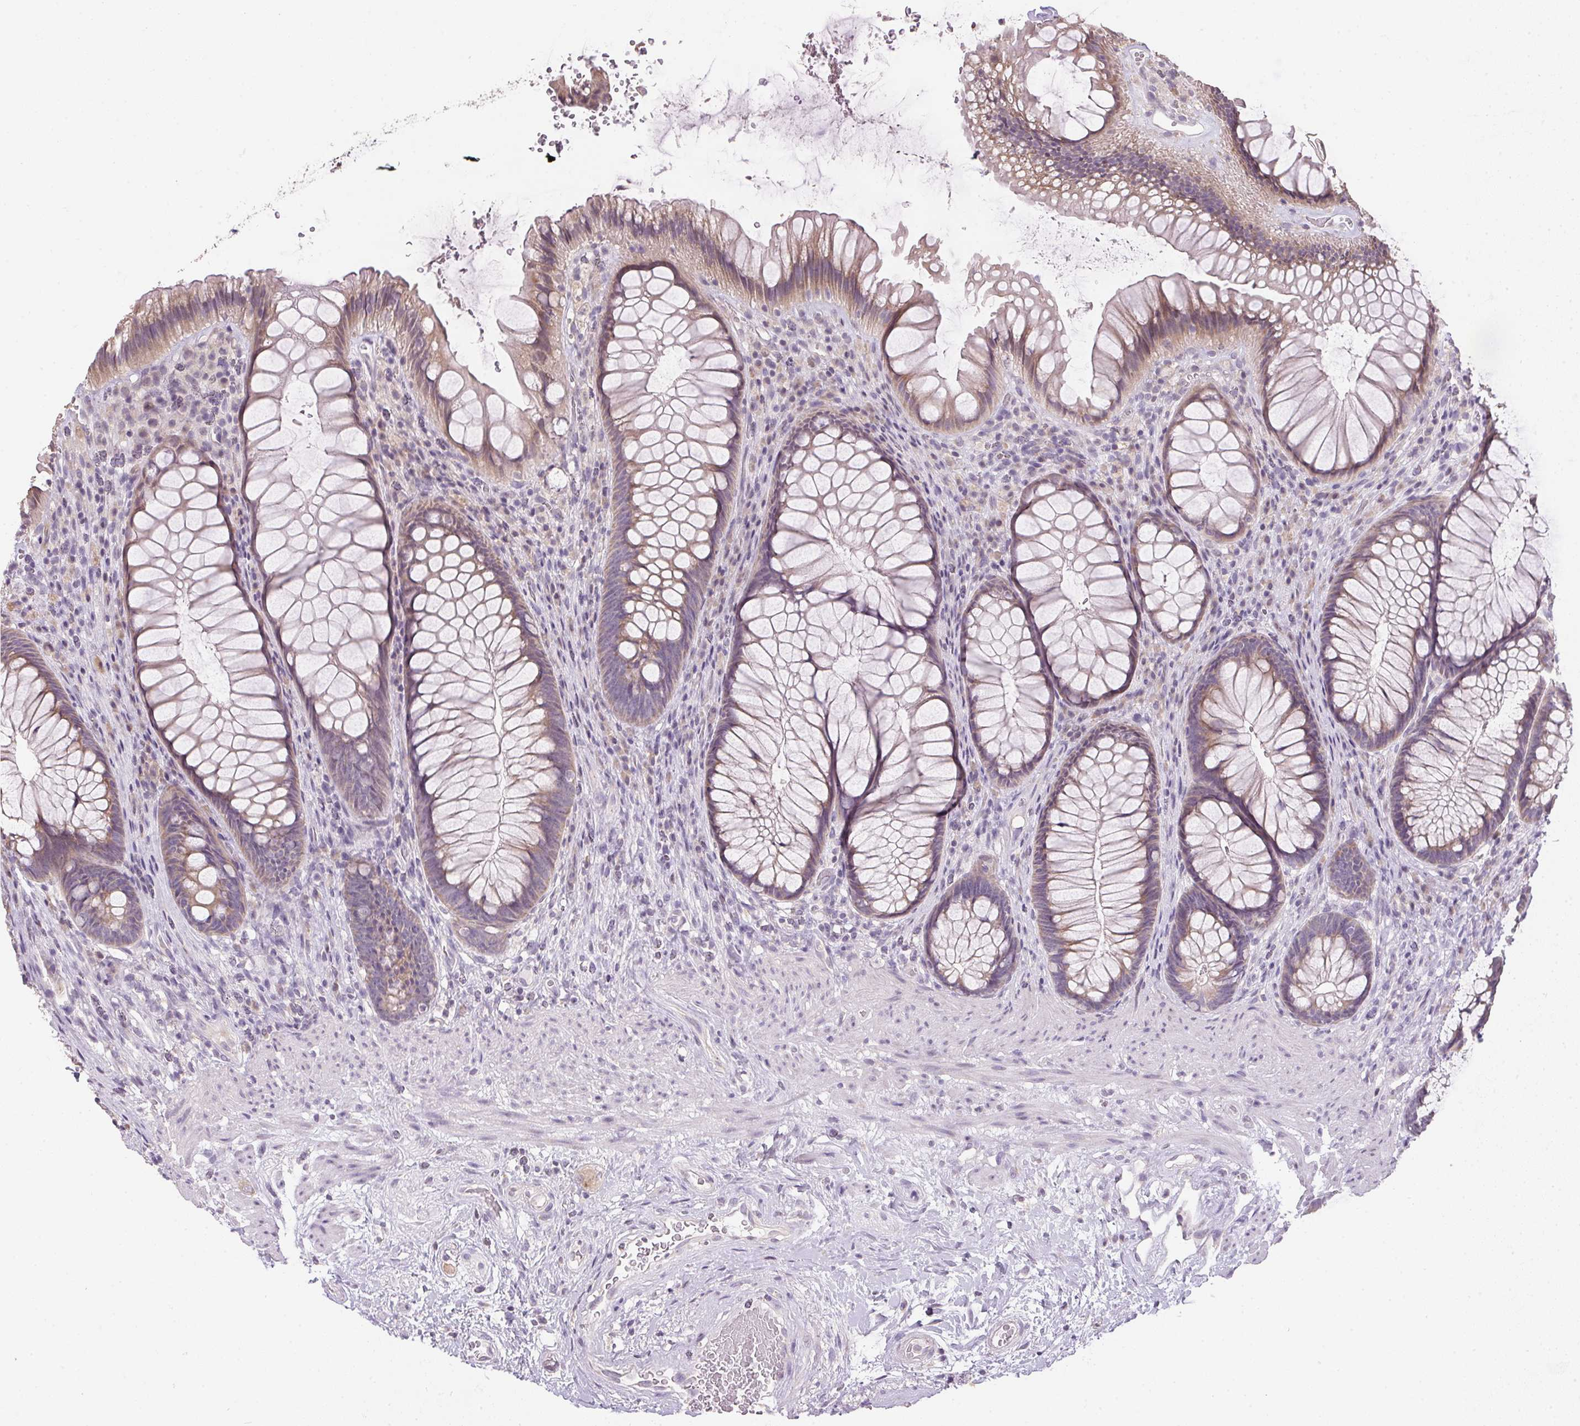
{"staining": {"intensity": "weak", "quantity": ">75%", "location": "cytoplasmic/membranous"}, "tissue": "rectum", "cell_type": "Glandular cells", "image_type": "normal", "snomed": [{"axis": "morphology", "description": "Normal tissue, NOS"}, {"axis": "topography", "description": "Smooth muscle"}, {"axis": "topography", "description": "Rectum"}], "caption": "High-power microscopy captured an immunohistochemistry image of normal rectum, revealing weak cytoplasmic/membranous positivity in about >75% of glandular cells. (IHC, brightfield microscopy, high magnification).", "gene": "SPACA9", "patient": {"sex": "male", "age": 53}}